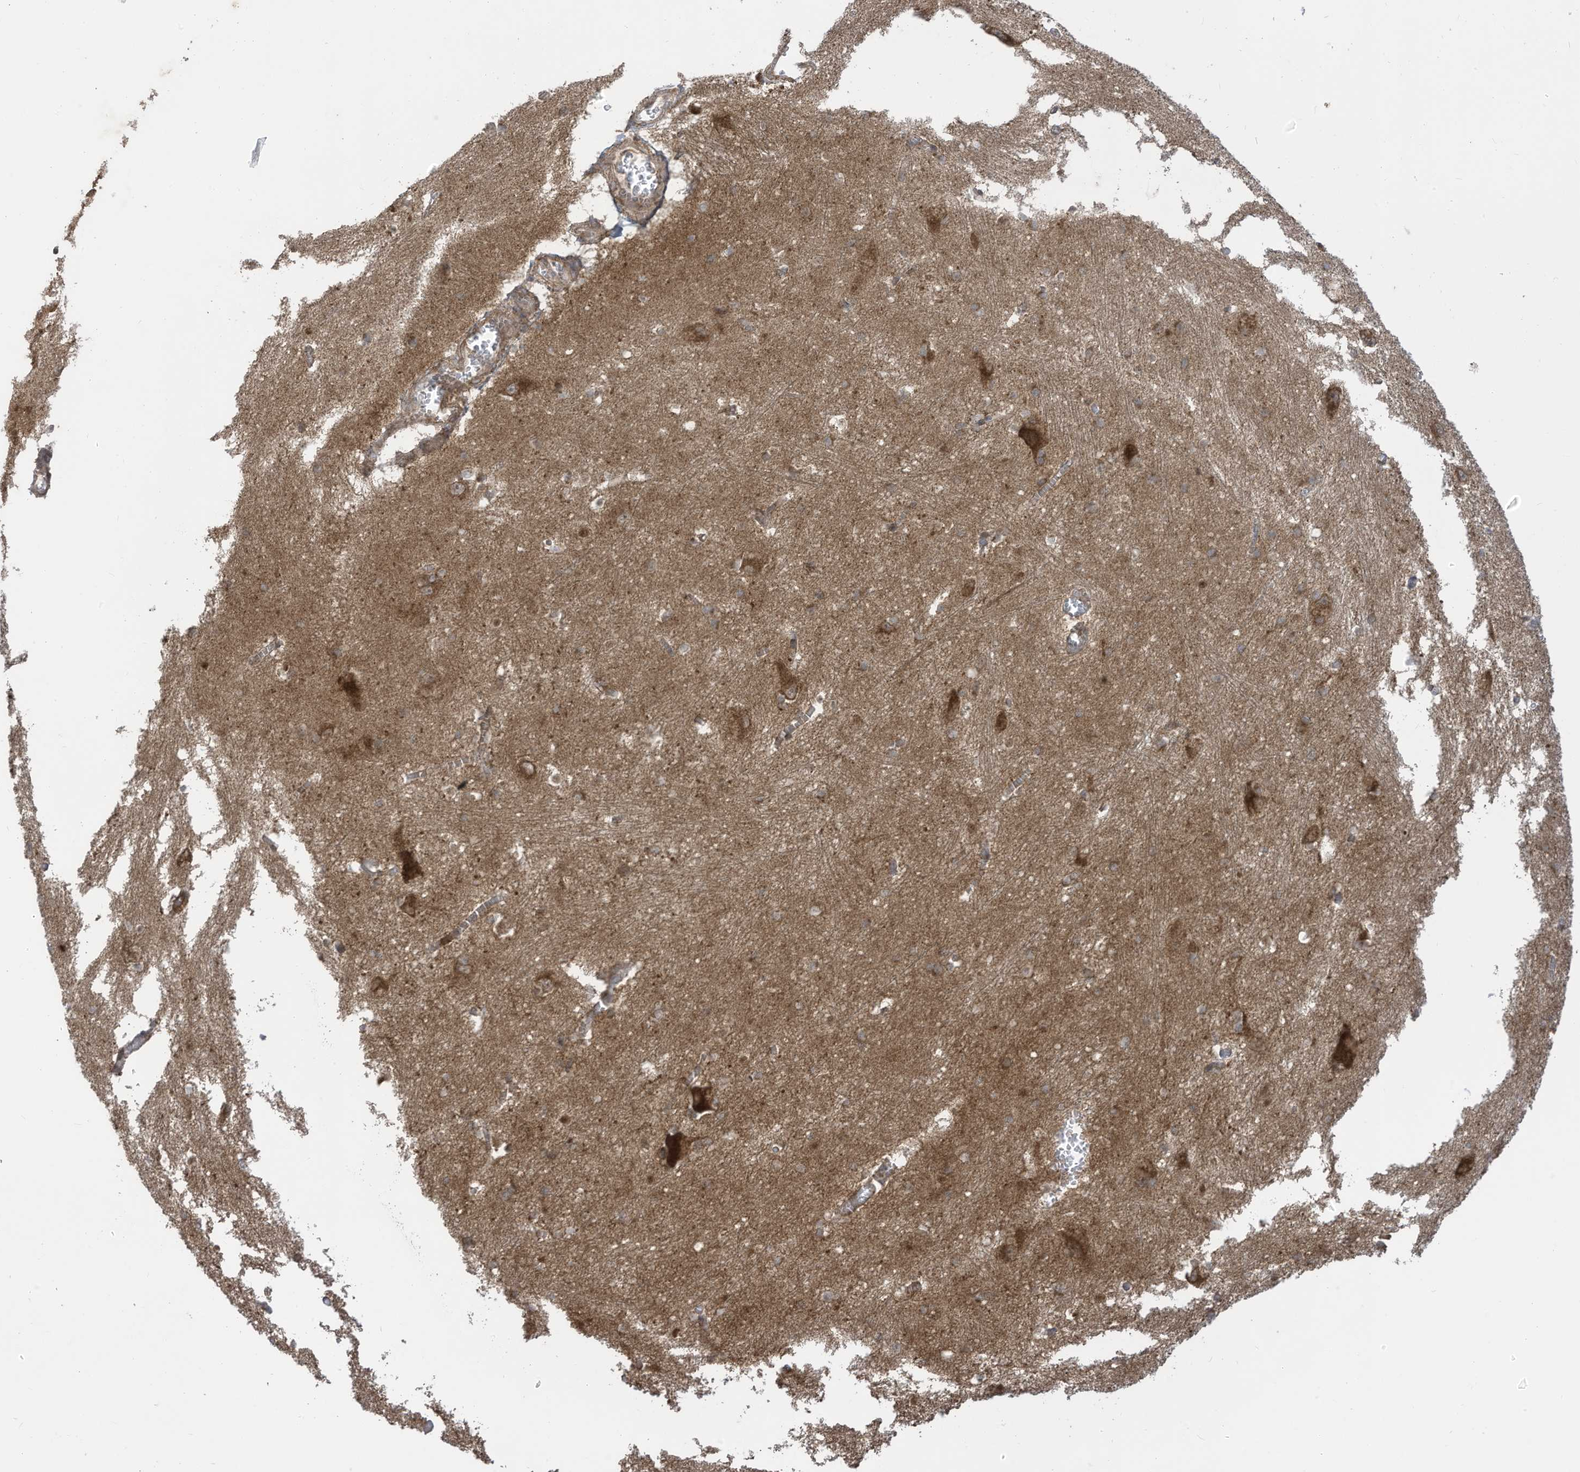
{"staining": {"intensity": "moderate", "quantity": "<25%", "location": "cytoplasmic/membranous"}, "tissue": "caudate", "cell_type": "Glial cells", "image_type": "normal", "snomed": [{"axis": "morphology", "description": "Normal tissue, NOS"}, {"axis": "topography", "description": "Lateral ventricle wall"}], "caption": "Protein expression by immunohistochemistry (IHC) exhibits moderate cytoplasmic/membranous positivity in approximately <25% of glial cells in benign caudate.", "gene": "REPS1", "patient": {"sex": "male", "age": 37}}